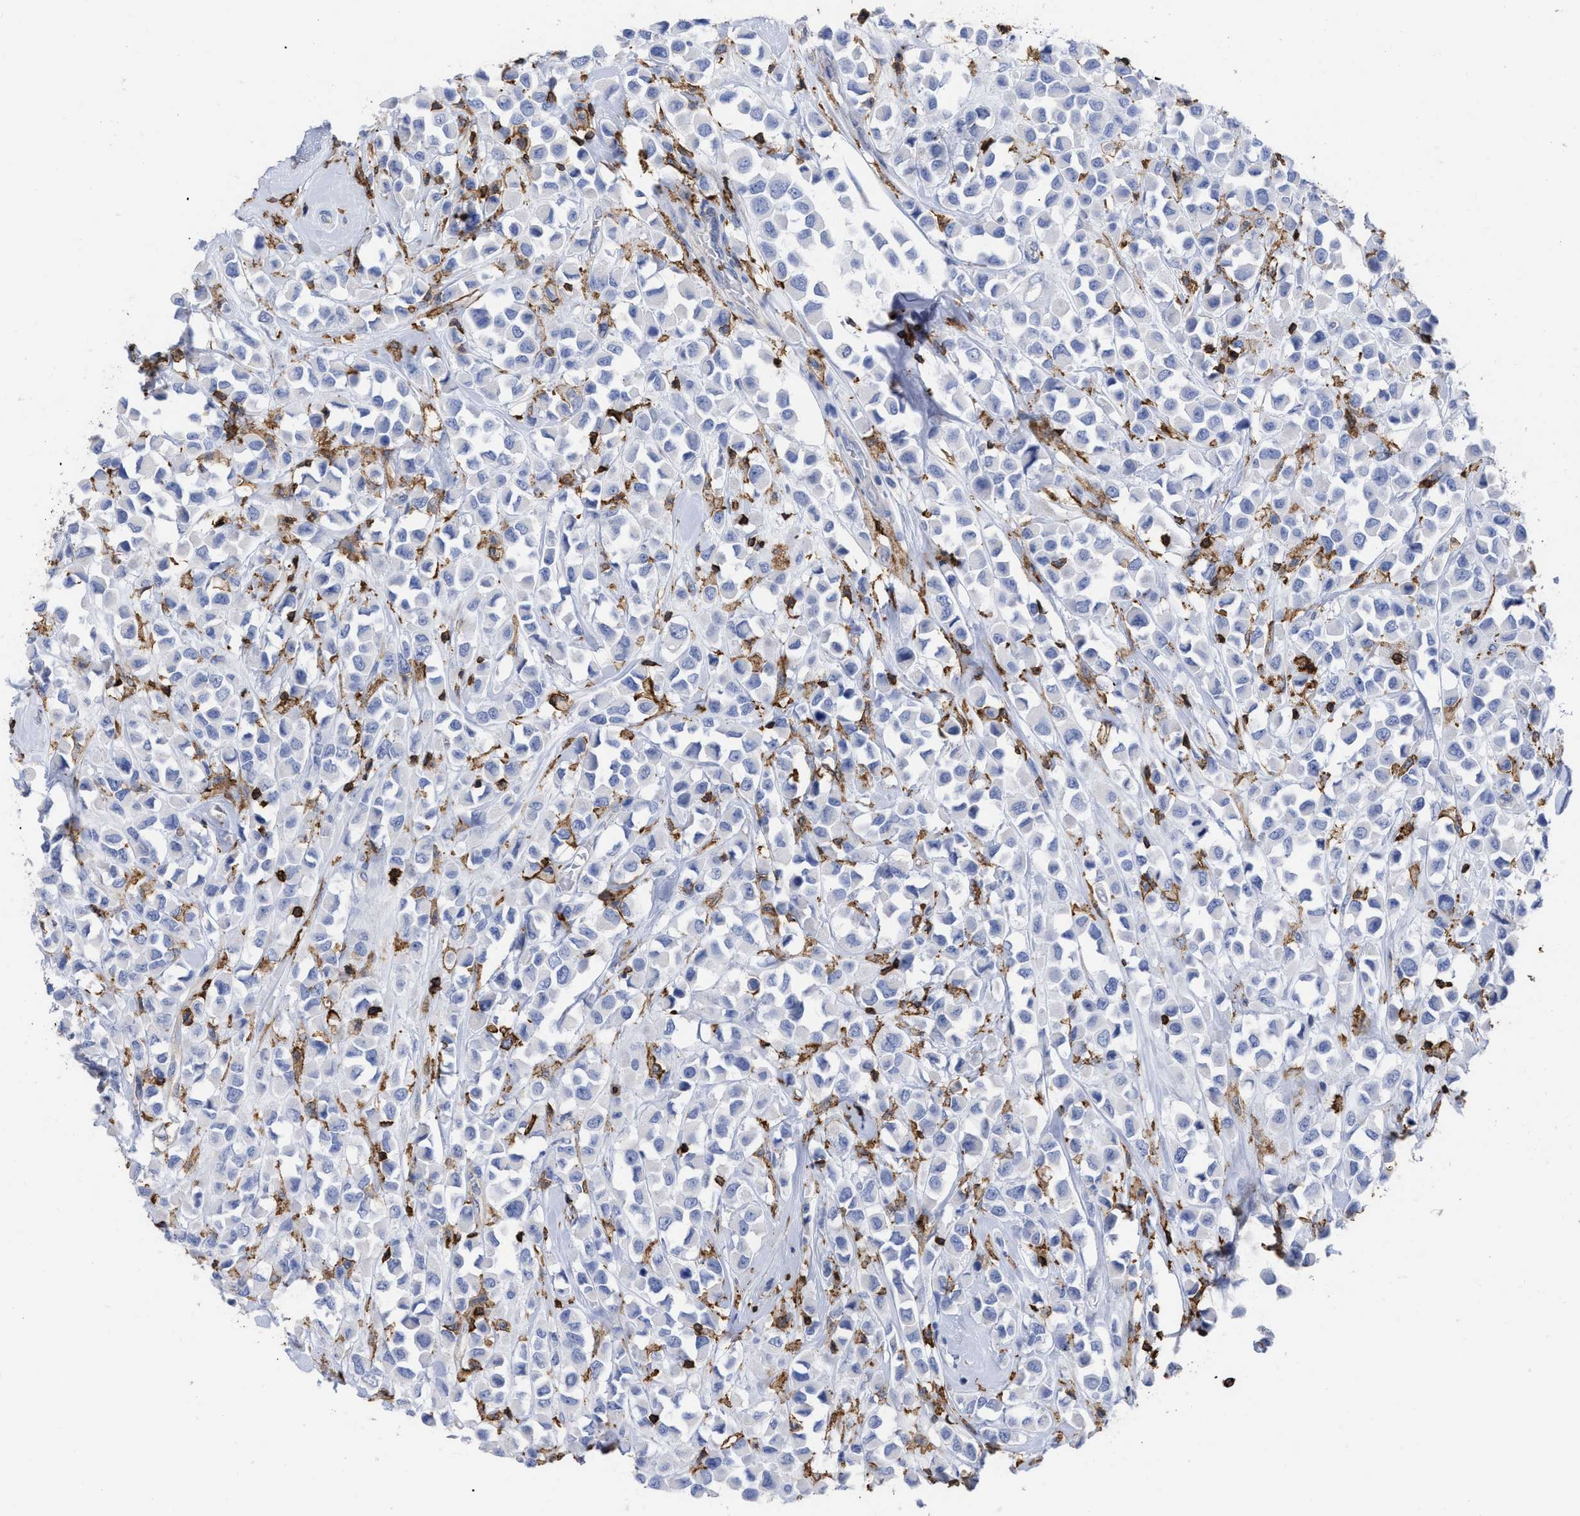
{"staining": {"intensity": "negative", "quantity": "none", "location": "none"}, "tissue": "breast cancer", "cell_type": "Tumor cells", "image_type": "cancer", "snomed": [{"axis": "morphology", "description": "Duct carcinoma"}, {"axis": "topography", "description": "Breast"}], "caption": "Protein analysis of breast cancer (intraductal carcinoma) exhibits no significant expression in tumor cells.", "gene": "HCLS1", "patient": {"sex": "female", "age": 61}}